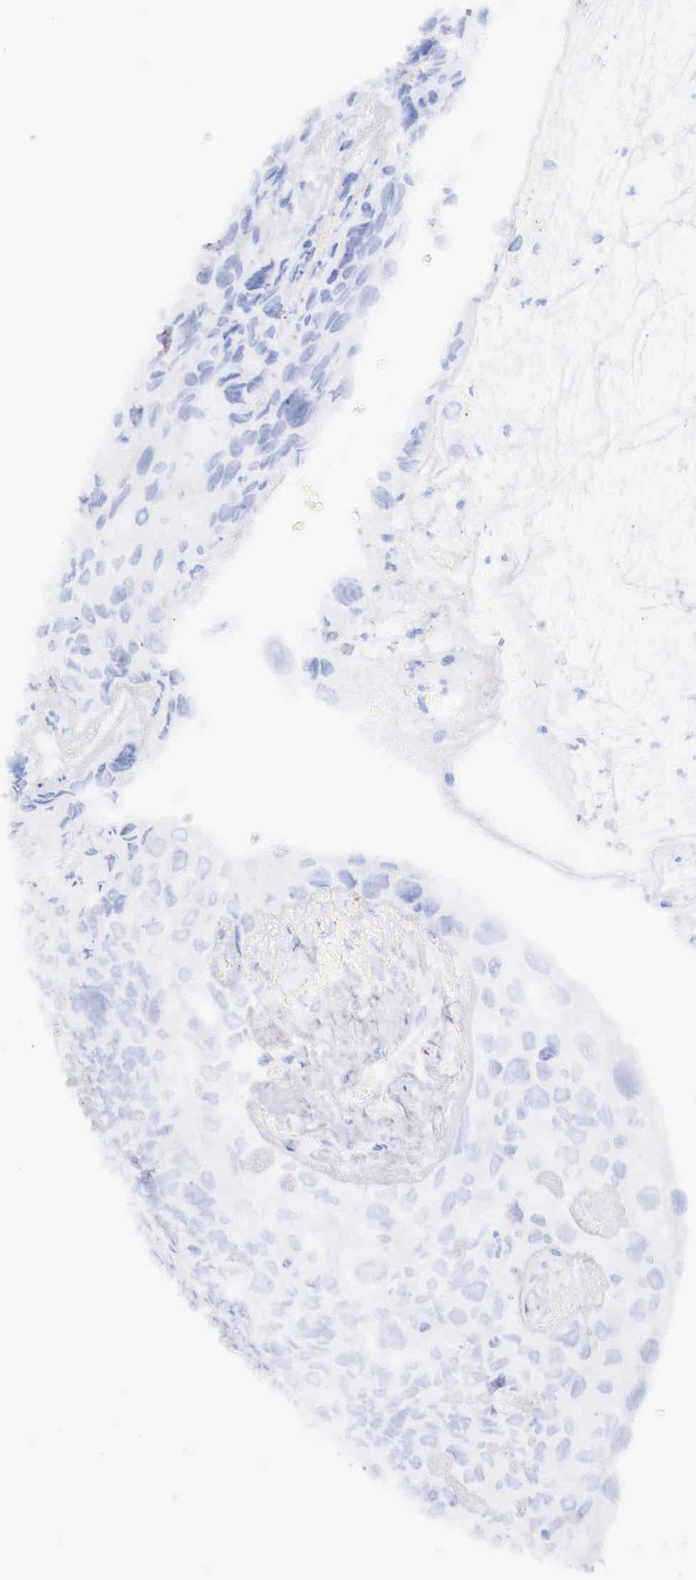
{"staining": {"intensity": "negative", "quantity": "none", "location": "none"}, "tissue": "breast cancer", "cell_type": "Tumor cells", "image_type": "cancer", "snomed": [{"axis": "morphology", "description": "Neoplasm, malignant, NOS"}, {"axis": "topography", "description": "Breast"}], "caption": "Immunohistochemical staining of human malignant neoplasm (breast) demonstrates no significant expression in tumor cells.", "gene": "INHA", "patient": {"sex": "female", "age": 50}}